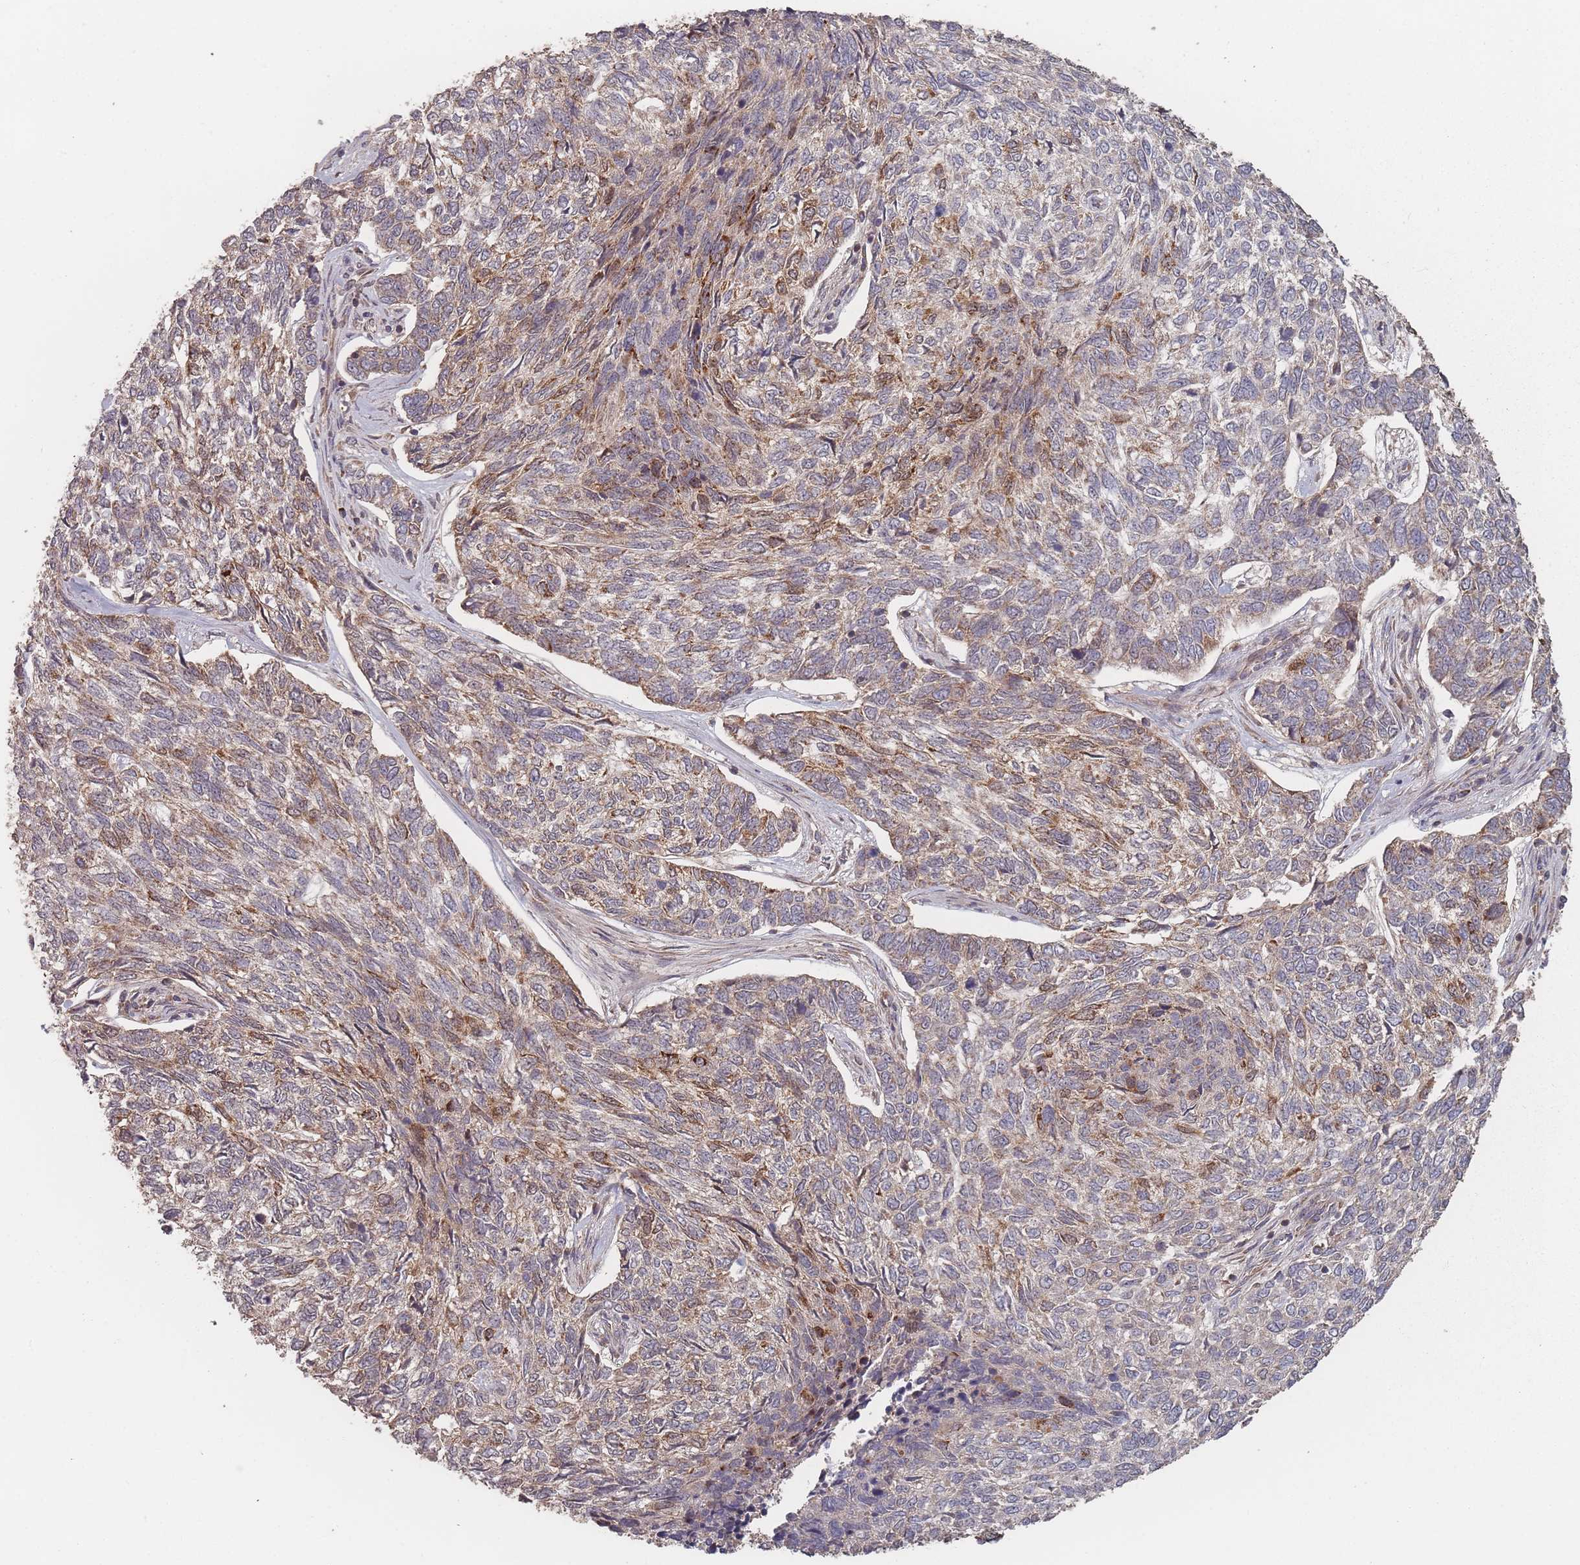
{"staining": {"intensity": "moderate", "quantity": "25%-75%", "location": "cytoplasmic/membranous"}, "tissue": "skin cancer", "cell_type": "Tumor cells", "image_type": "cancer", "snomed": [{"axis": "morphology", "description": "Basal cell carcinoma"}, {"axis": "topography", "description": "Skin"}], "caption": "DAB (3,3'-diaminobenzidine) immunohistochemical staining of skin basal cell carcinoma shows moderate cytoplasmic/membranous protein expression in approximately 25%-75% of tumor cells.", "gene": "LYRM7", "patient": {"sex": "female", "age": 65}}